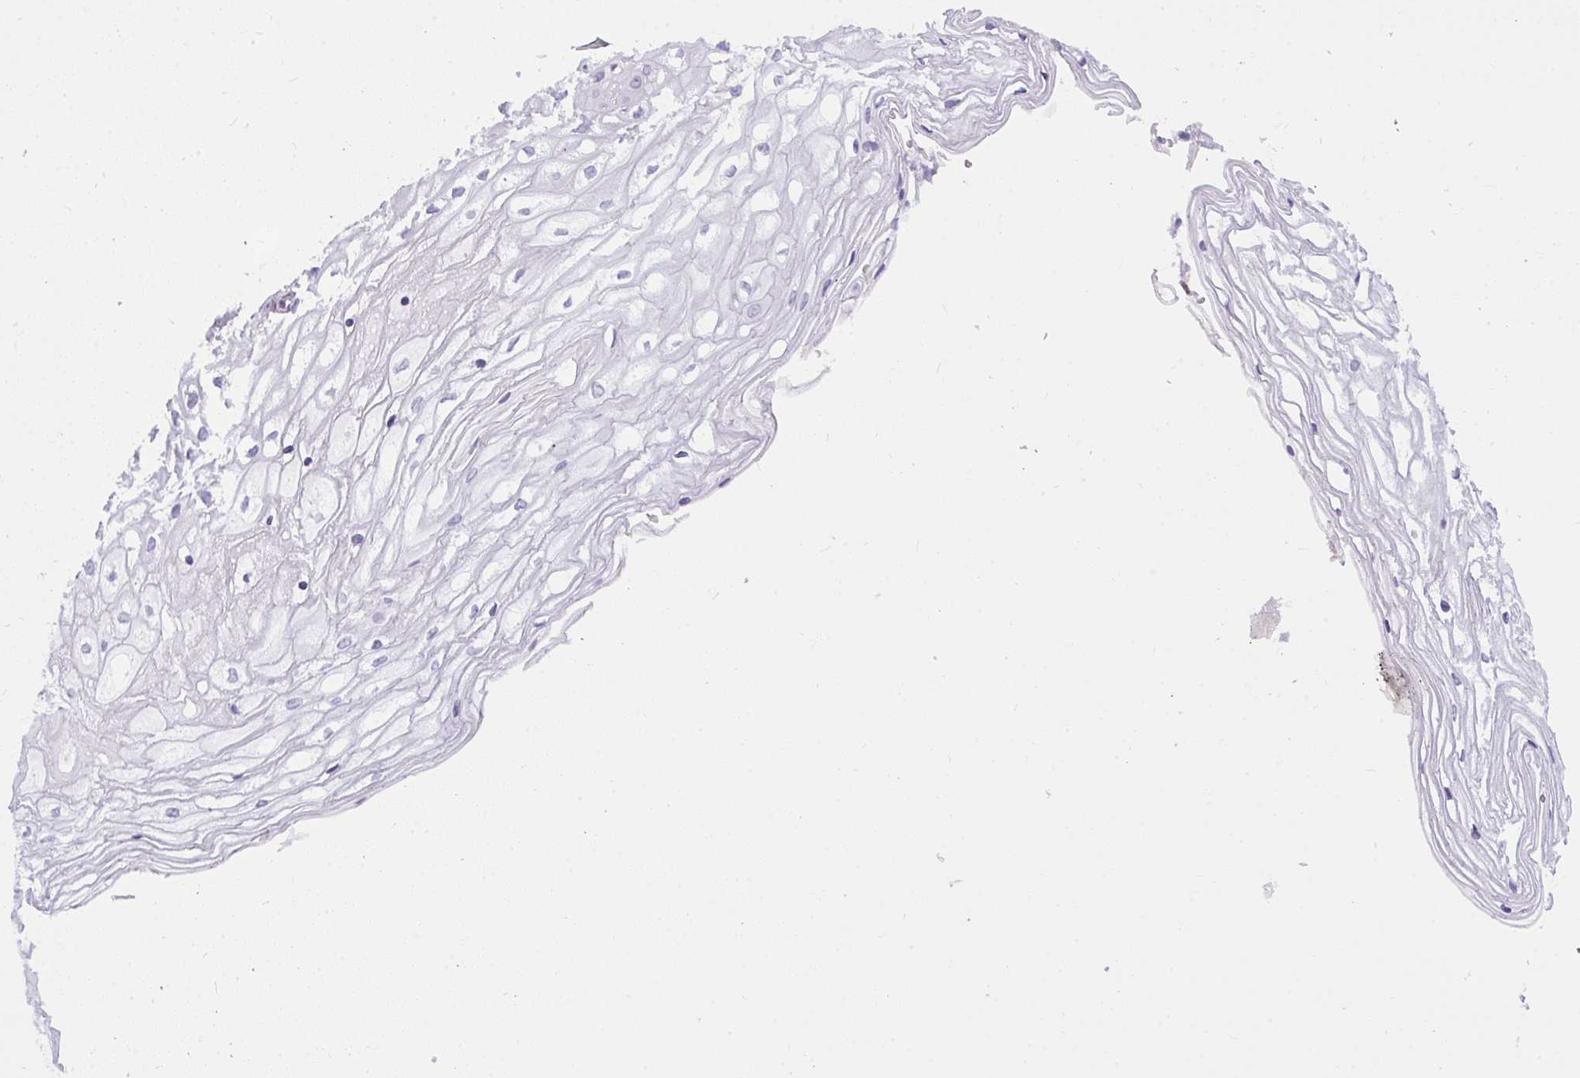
{"staining": {"intensity": "negative", "quantity": "none", "location": "none"}, "tissue": "cervix", "cell_type": "Glandular cells", "image_type": "normal", "snomed": [{"axis": "morphology", "description": "Normal tissue, NOS"}, {"axis": "topography", "description": "Cervix"}], "caption": "IHC micrograph of unremarkable cervix stained for a protein (brown), which displays no expression in glandular cells.", "gene": "SUZ12", "patient": {"sex": "female", "age": 36}}